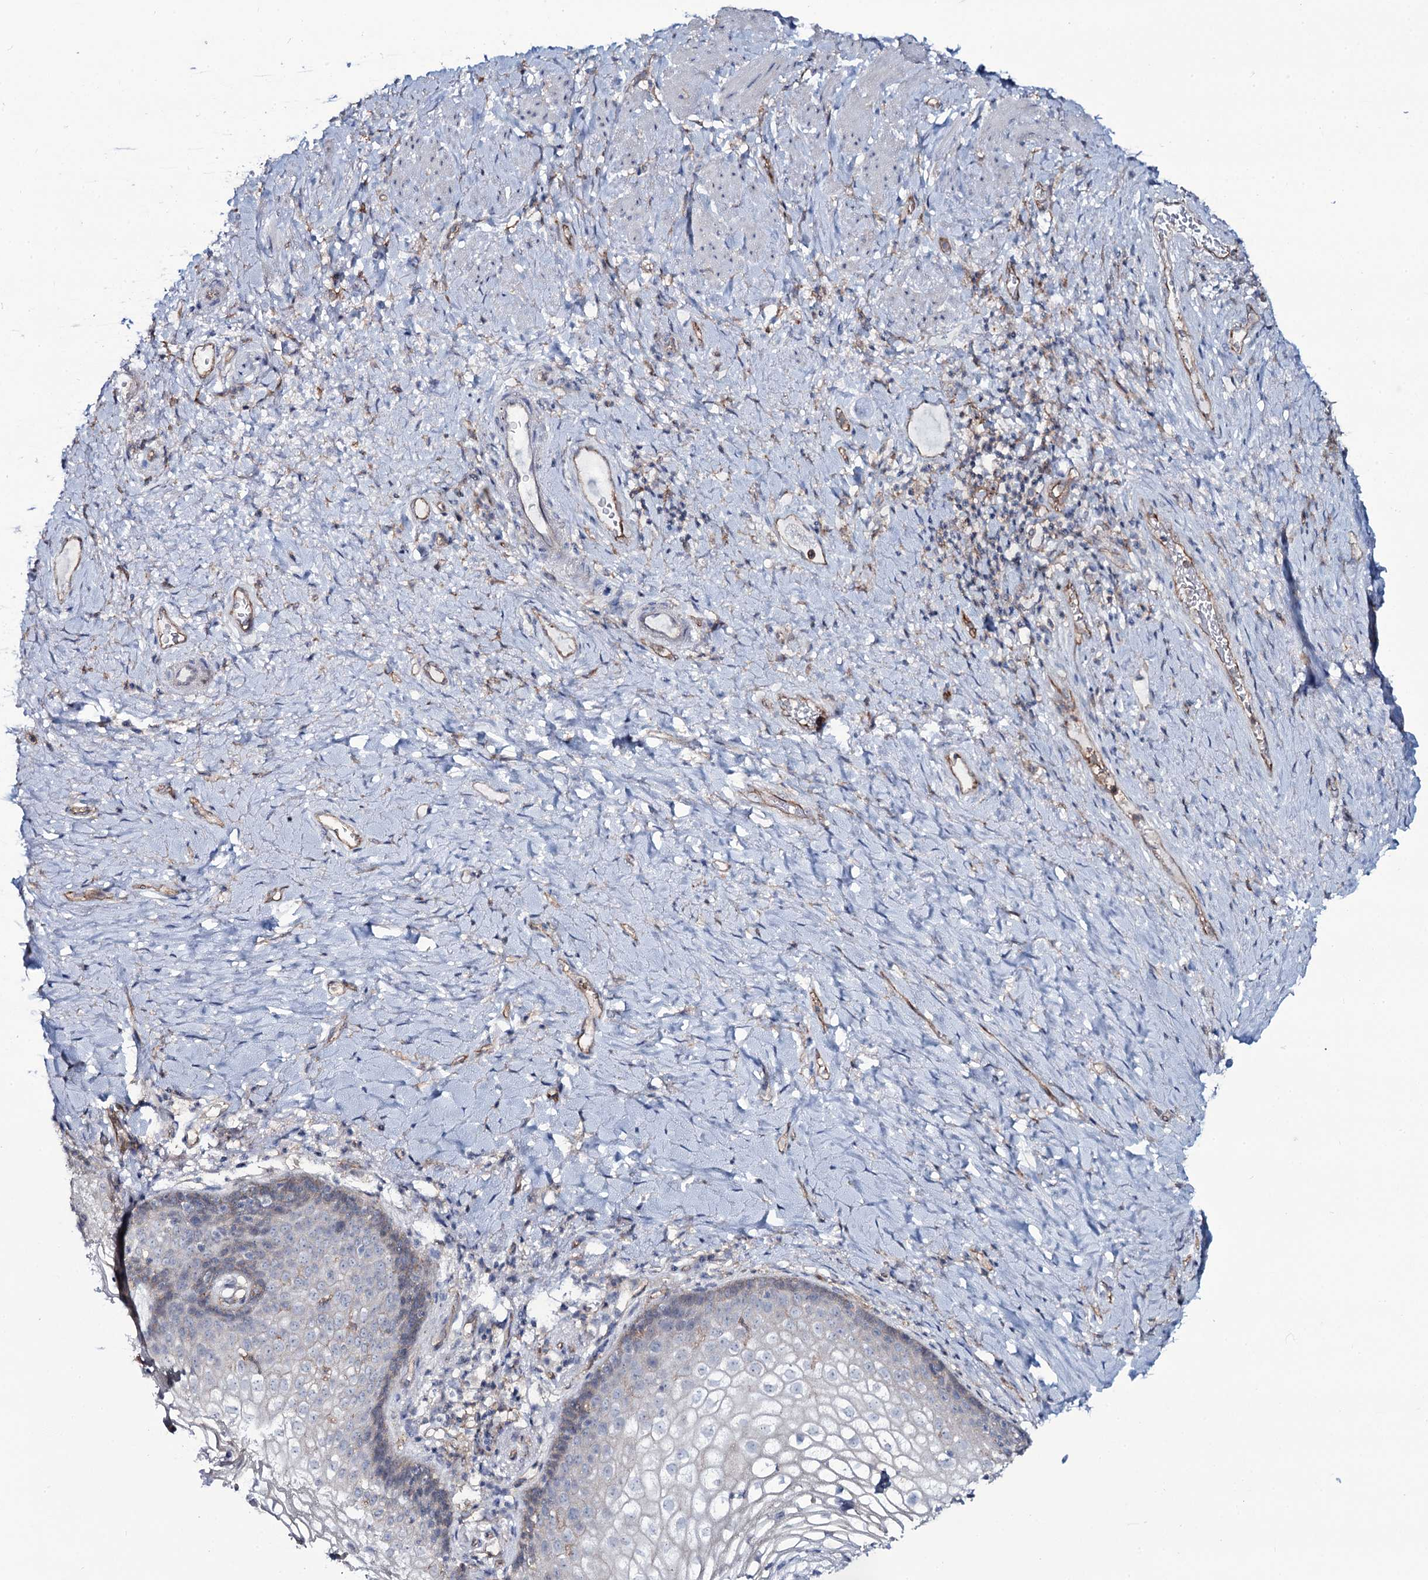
{"staining": {"intensity": "weak", "quantity": "<25%", "location": "cytoplasmic/membranous"}, "tissue": "vagina", "cell_type": "Squamous epithelial cells", "image_type": "normal", "snomed": [{"axis": "morphology", "description": "Normal tissue, NOS"}, {"axis": "topography", "description": "Vagina"}], "caption": "Squamous epithelial cells are negative for protein expression in benign human vagina.", "gene": "SNAP23", "patient": {"sex": "female", "age": 60}}